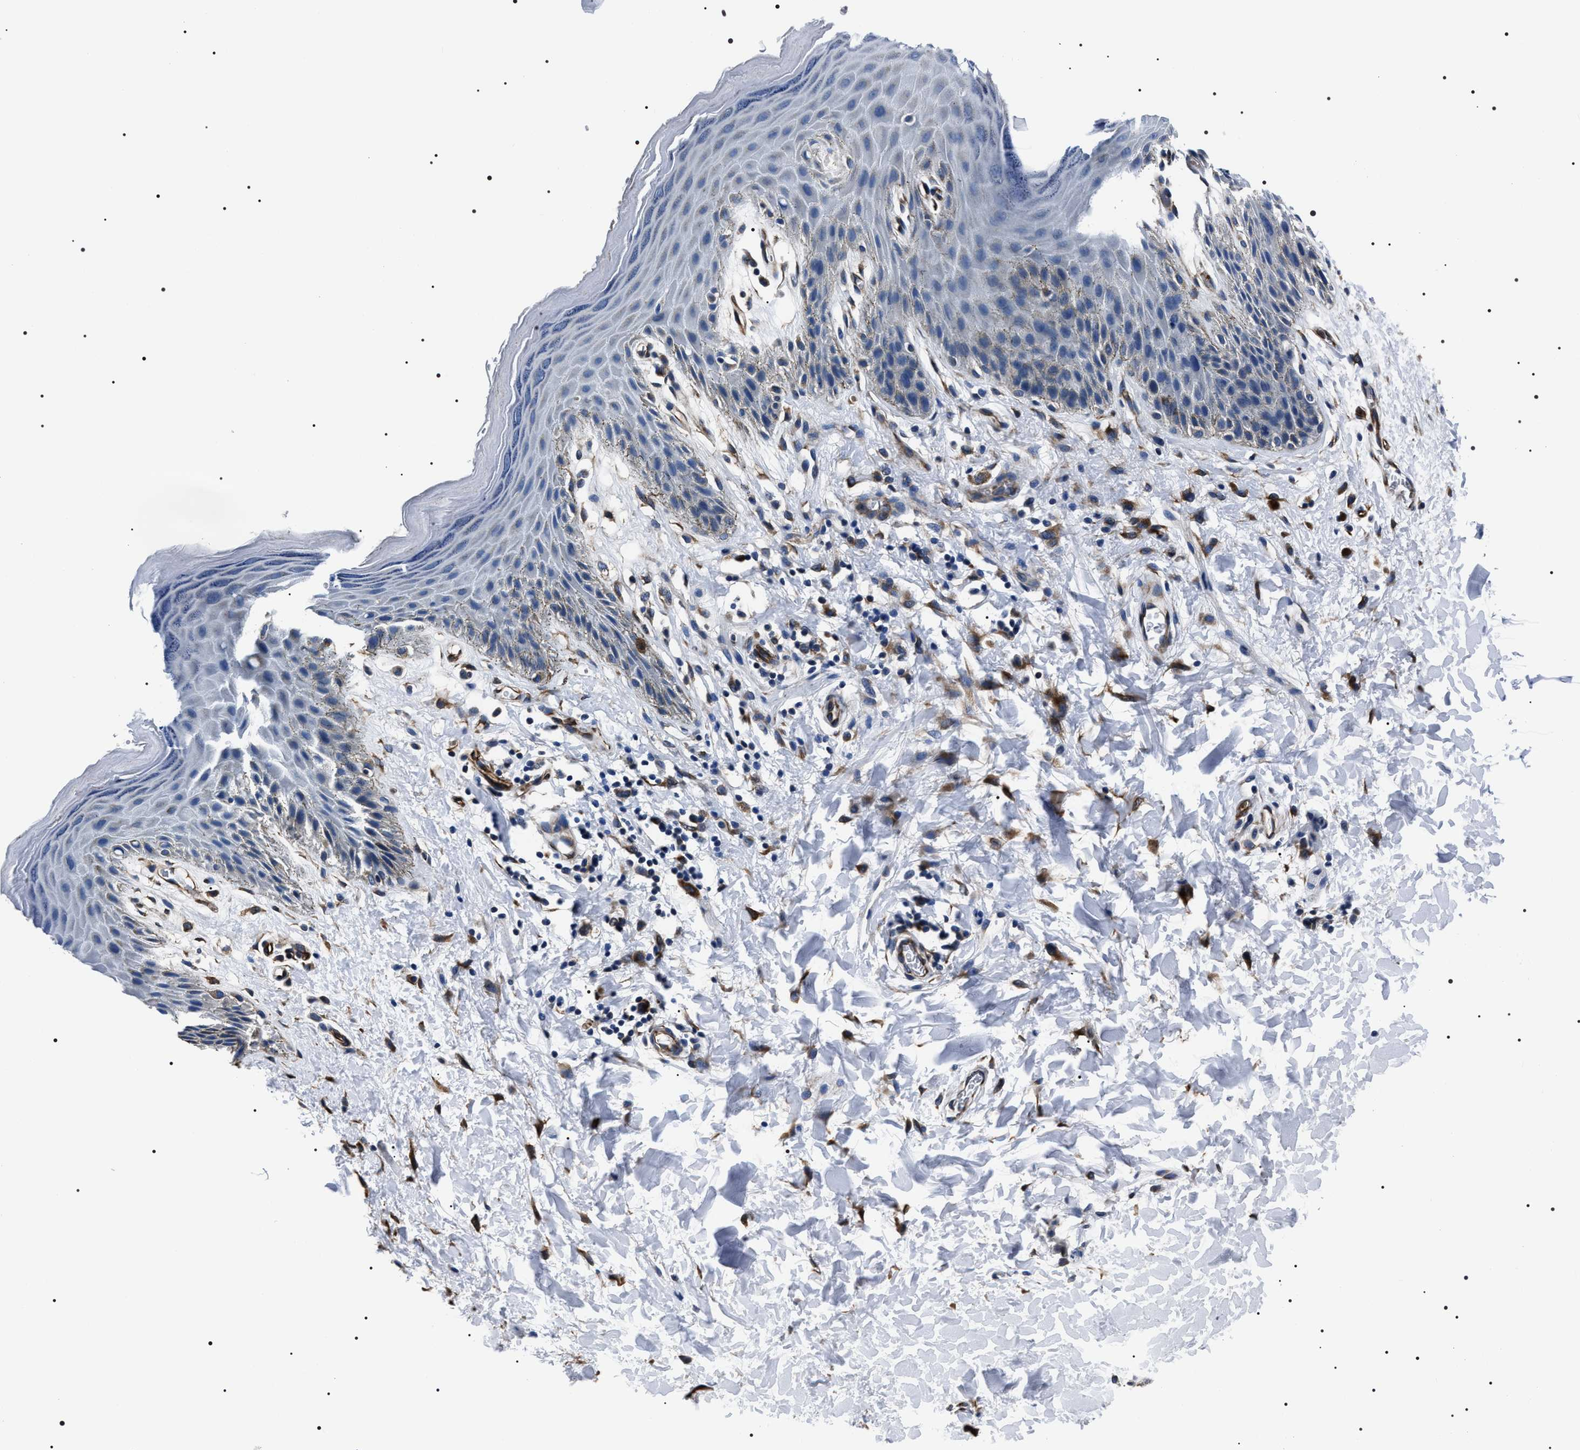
{"staining": {"intensity": "negative", "quantity": "none", "location": "none"}, "tissue": "skin", "cell_type": "Epidermal cells", "image_type": "normal", "snomed": [{"axis": "morphology", "description": "Normal tissue, NOS"}, {"axis": "topography", "description": "Anal"}], "caption": "Human skin stained for a protein using IHC demonstrates no staining in epidermal cells.", "gene": "BAG2", "patient": {"sex": "male", "age": 44}}